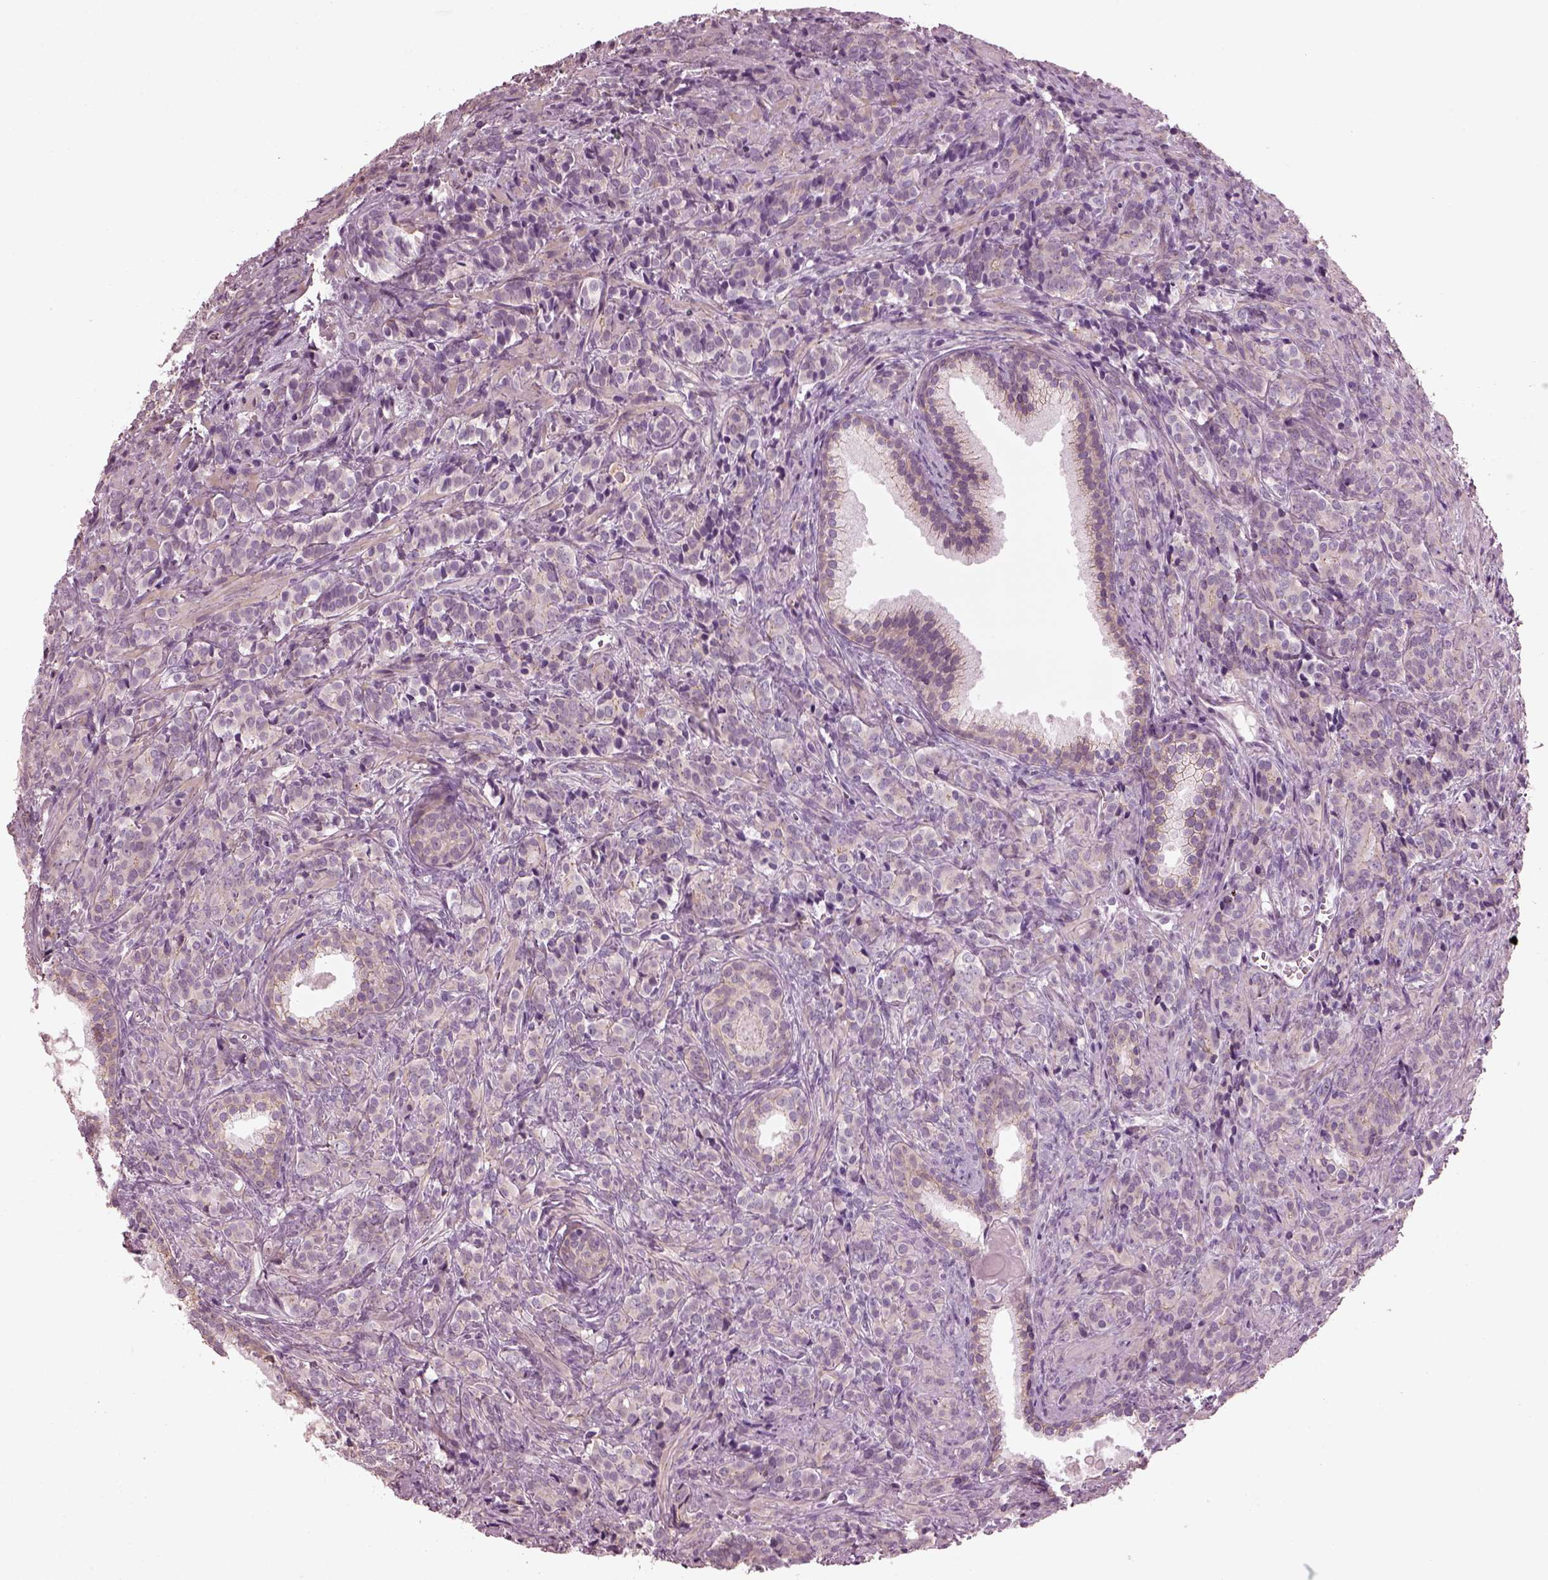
{"staining": {"intensity": "negative", "quantity": "none", "location": "none"}, "tissue": "prostate cancer", "cell_type": "Tumor cells", "image_type": "cancer", "snomed": [{"axis": "morphology", "description": "Adenocarcinoma, High grade"}, {"axis": "topography", "description": "Prostate"}], "caption": "Tumor cells show no significant expression in prostate adenocarcinoma (high-grade).", "gene": "BFSP1", "patient": {"sex": "male", "age": 84}}